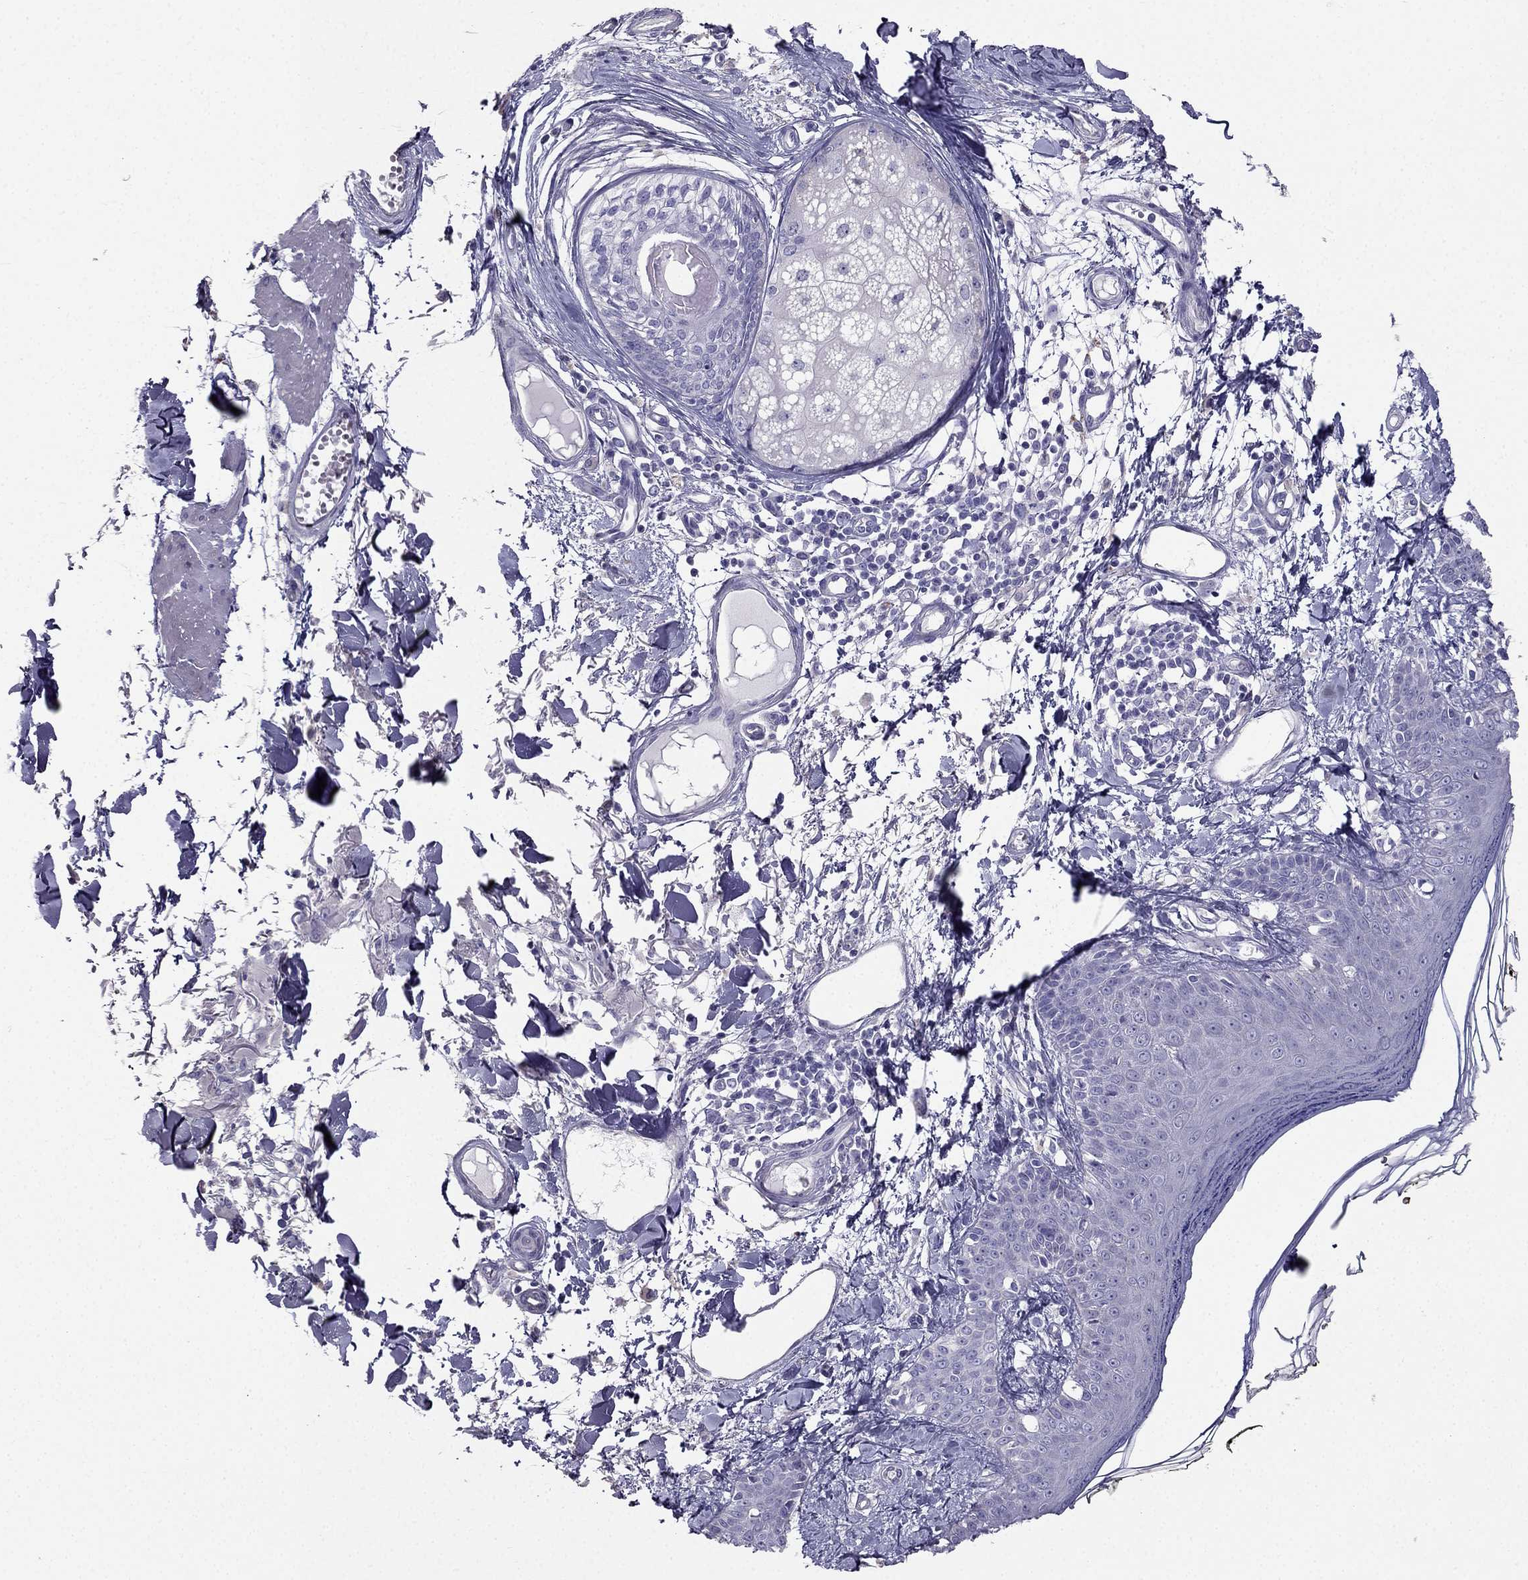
{"staining": {"intensity": "negative", "quantity": "none", "location": "none"}, "tissue": "skin", "cell_type": "Fibroblasts", "image_type": "normal", "snomed": [{"axis": "morphology", "description": "Normal tissue, NOS"}, {"axis": "topography", "description": "Skin"}], "caption": "High magnification brightfield microscopy of normal skin stained with DAB (3,3'-diaminobenzidine) (brown) and counterstained with hematoxylin (blue): fibroblasts show no significant expression. (DAB (3,3'-diaminobenzidine) immunohistochemistry visualized using brightfield microscopy, high magnification).", "gene": "PTH", "patient": {"sex": "male", "age": 76}}